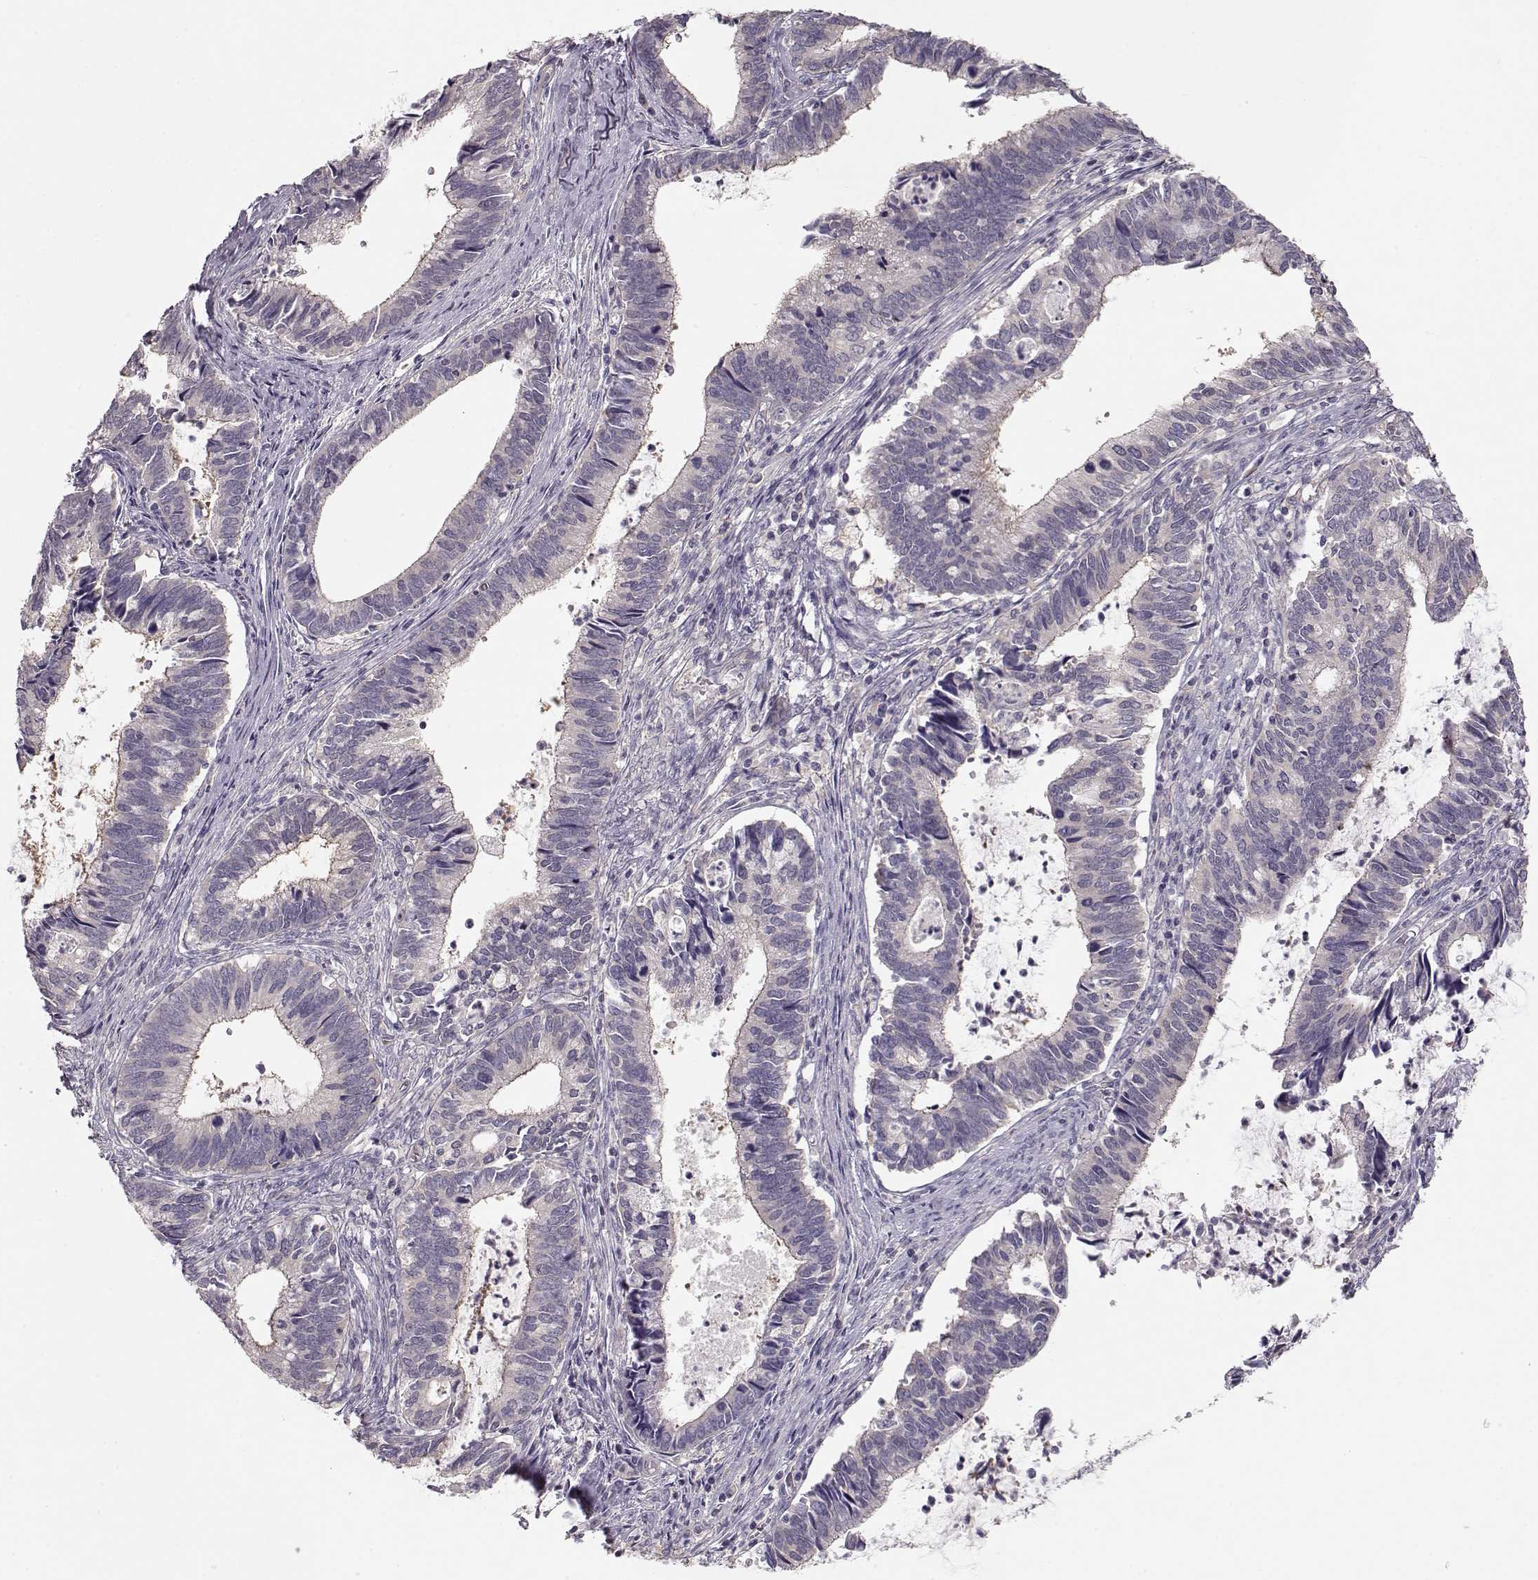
{"staining": {"intensity": "negative", "quantity": "none", "location": "none"}, "tissue": "cervical cancer", "cell_type": "Tumor cells", "image_type": "cancer", "snomed": [{"axis": "morphology", "description": "Adenocarcinoma, NOS"}, {"axis": "topography", "description": "Cervix"}], "caption": "Tumor cells show no significant staining in cervical cancer (adenocarcinoma). (DAB immunohistochemistry, high magnification).", "gene": "ARHGAP8", "patient": {"sex": "female", "age": 42}}